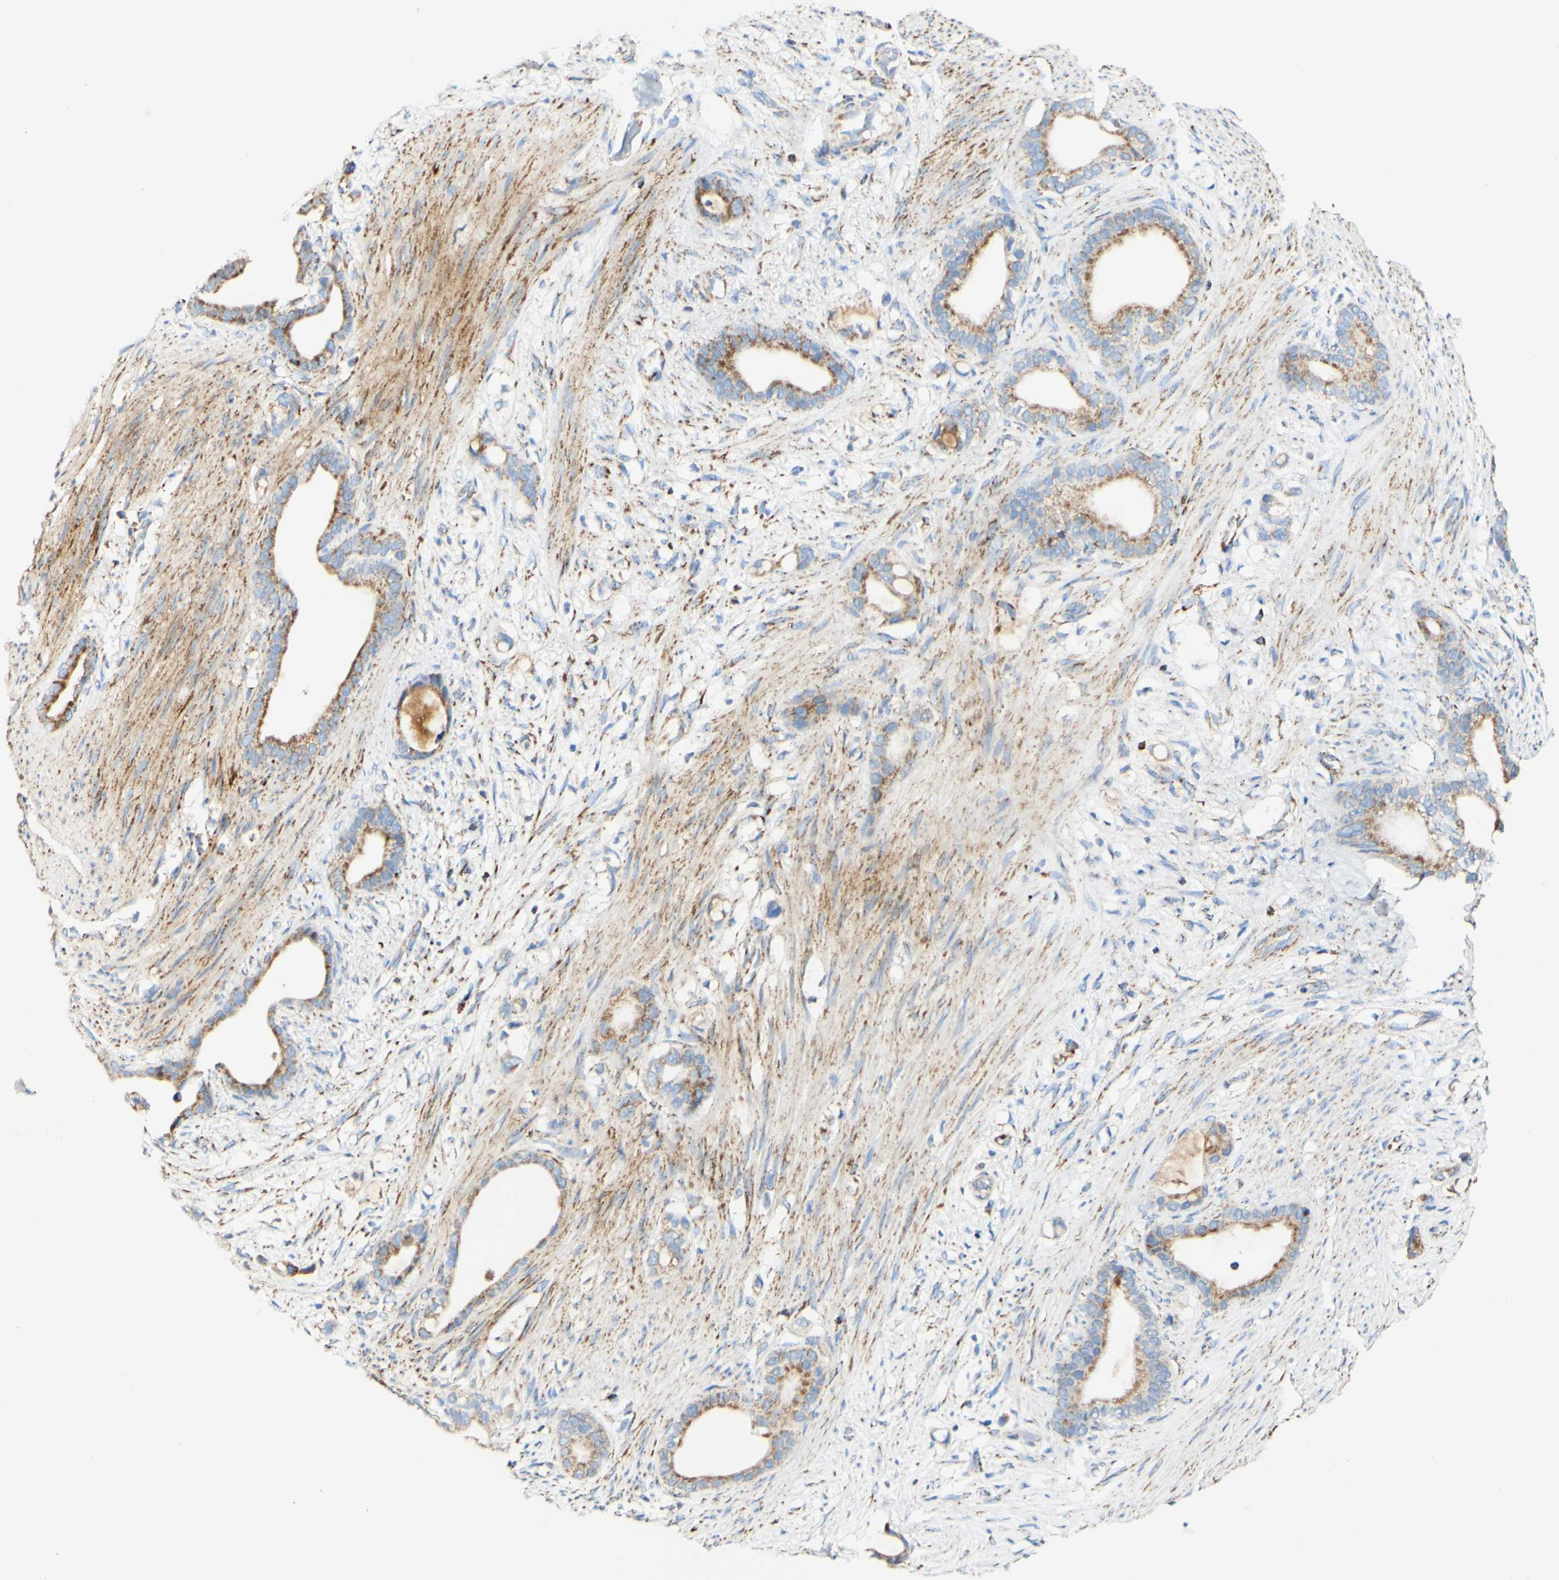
{"staining": {"intensity": "weak", "quantity": ">75%", "location": "cytoplasmic/membranous"}, "tissue": "stomach cancer", "cell_type": "Tumor cells", "image_type": "cancer", "snomed": [{"axis": "morphology", "description": "Adenocarcinoma, NOS"}, {"axis": "topography", "description": "Stomach"}], "caption": "Stomach cancer (adenocarcinoma) tissue reveals weak cytoplasmic/membranous staining in approximately >75% of tumor cells", "gene": "OXCT1", "patient": {"sex": "female", "age": 75}}